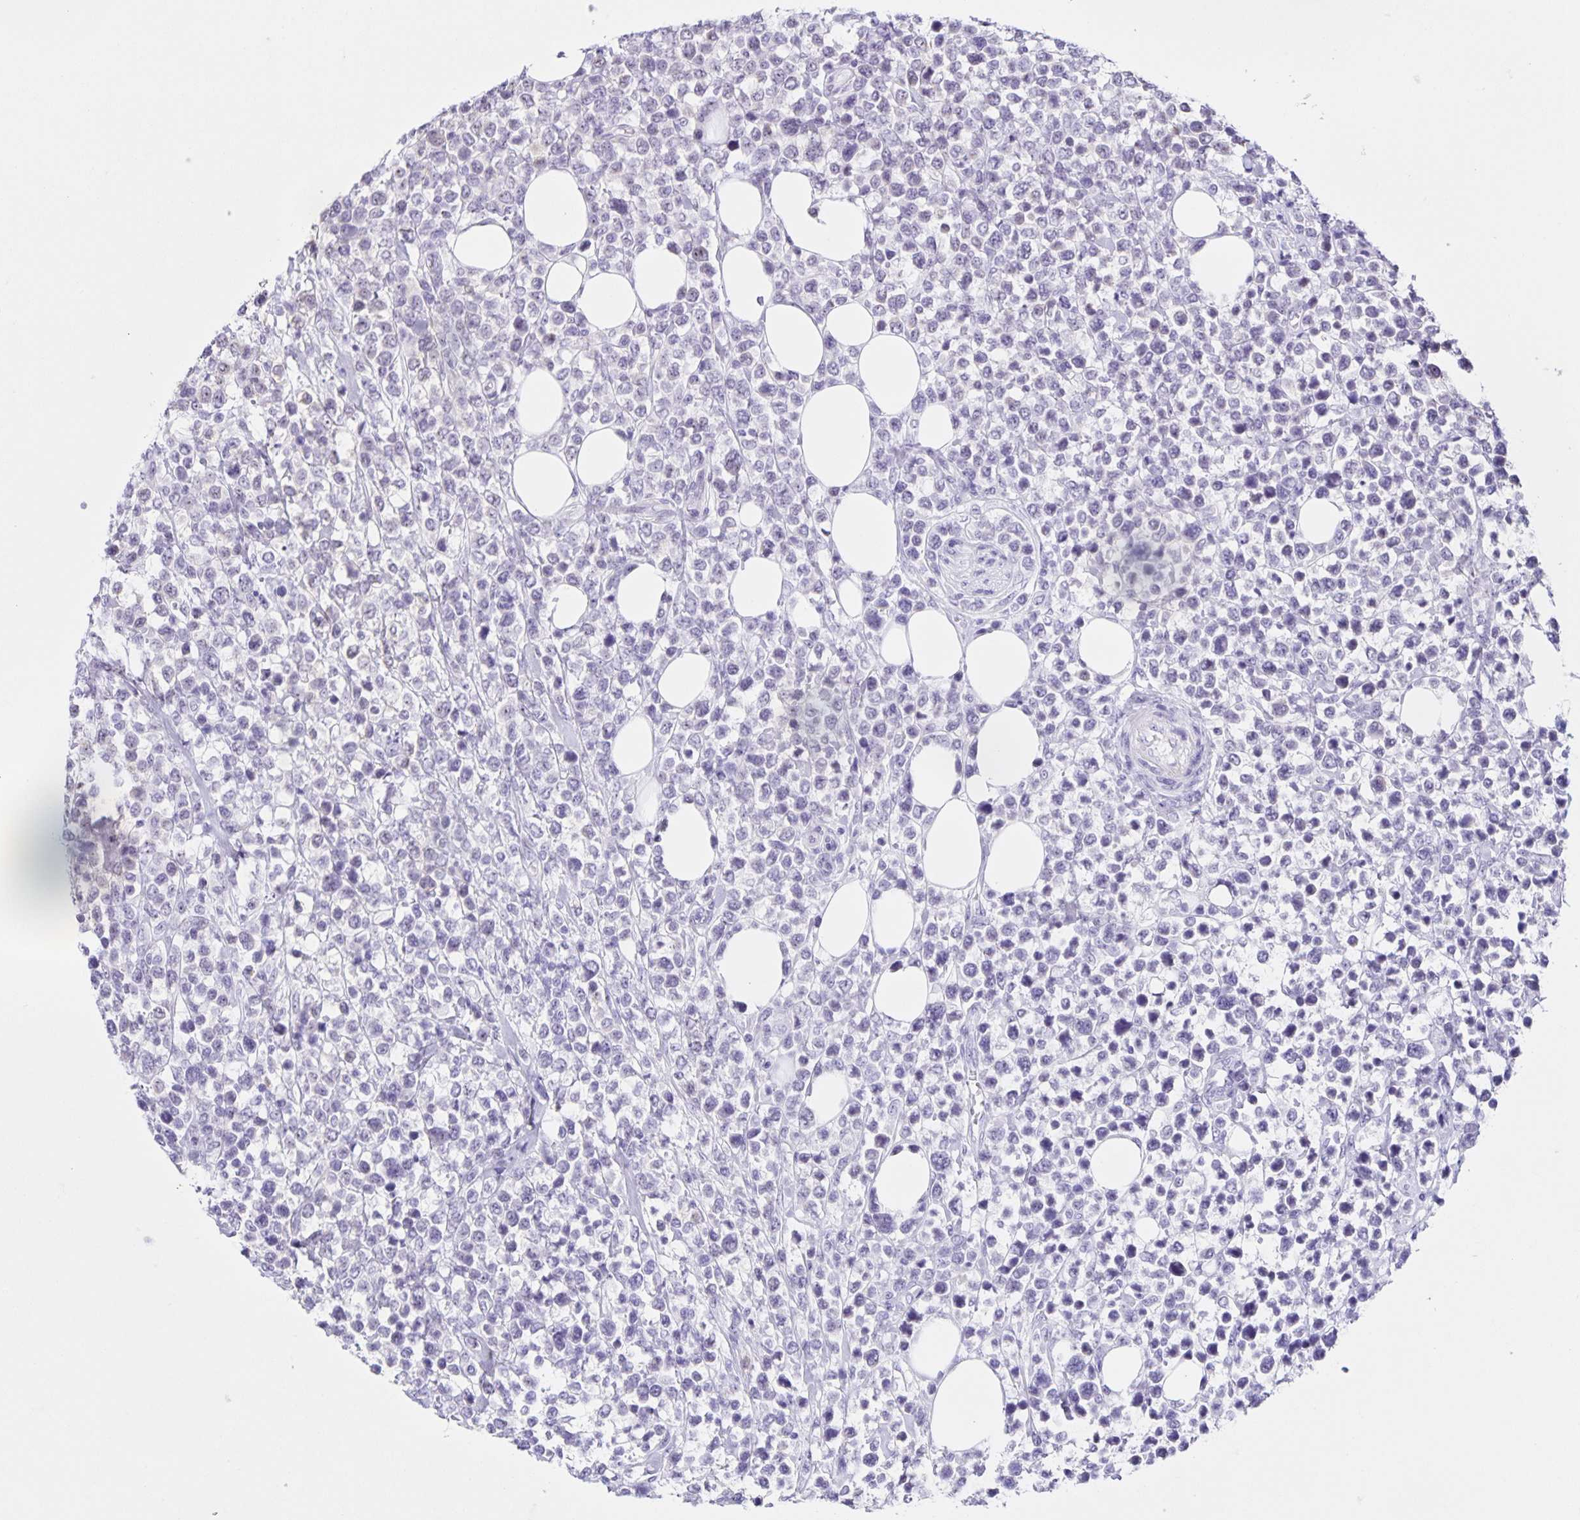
{"staining": {"intensity": "negative", "quantity": "none", "location": "none"}, "tissue": "lymphoma", "cell_type": "Tumor cells", "image_type": "cancer", "snomed": [{"axis": "morphology", "description": "Malignant lymphoma, non-Hodgkin's type, High grade"}, {"axis": "topography", "description": "Soft tissue"}], "caption": "IHC of human high-grade malignant lymphoma, non-Hodgkin's type demonstrates no expression in tumor cells.", "gene": "FAM170A", "patient": {"sex": "female", "age": 56}}